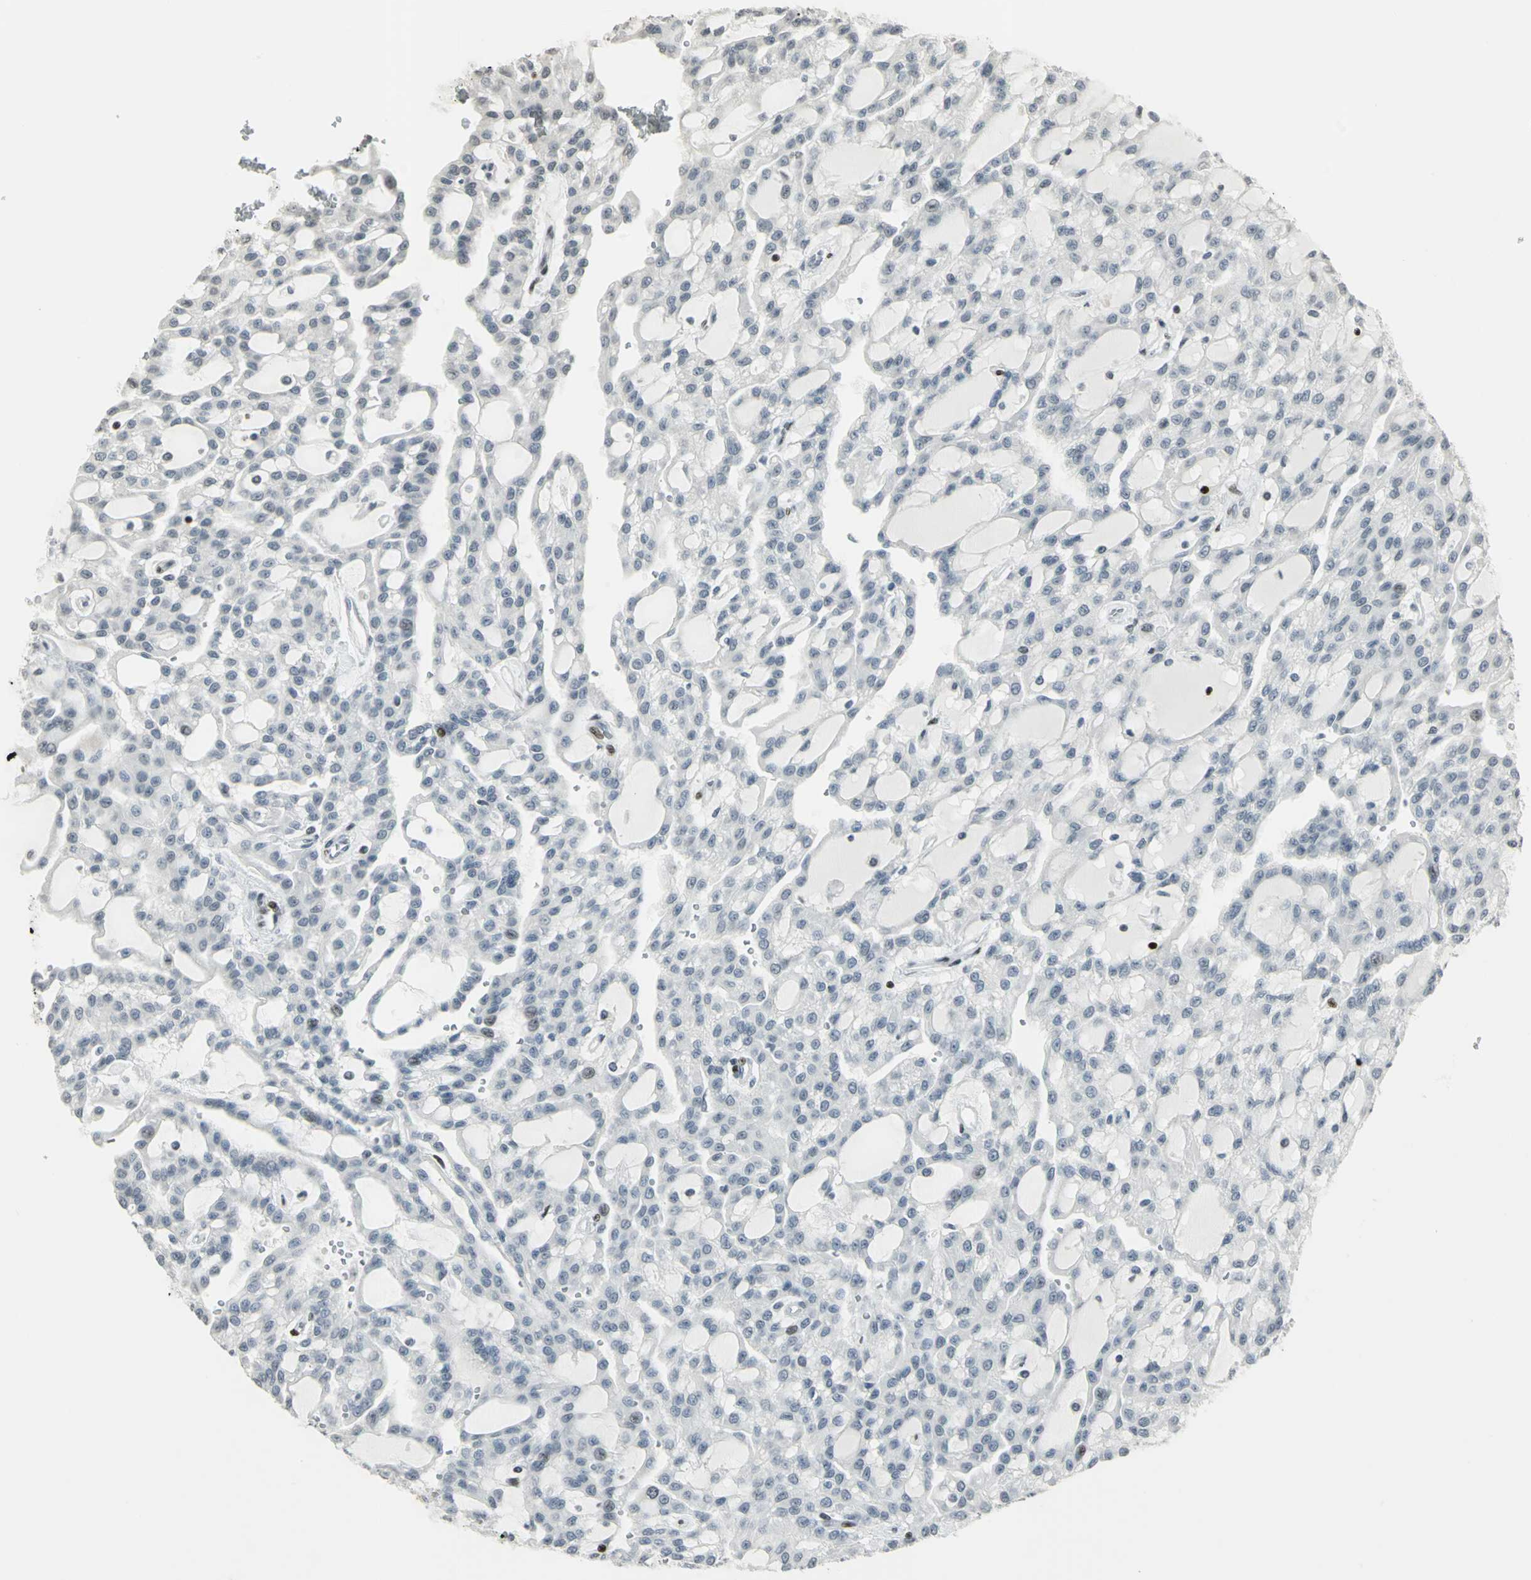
{"staining": {"intensity": "weak", "quantity": "<25%", "location": "nuclear"}, "tissue": "renal cancer", "cell_type": "Tumor cells", "image_type": "cancer", "snomed": [{"axis": "morphology", "description": "Adenocarcinoma, NOS"}, {"axis": "topography", "description": "Kidney"}], "caption": "This is an IHC micrograph of renal adenocarcinoma. There is no expression in tumor cells.", "gene": "KDM1A", "patient": {"sex": "male", "age": 63}}